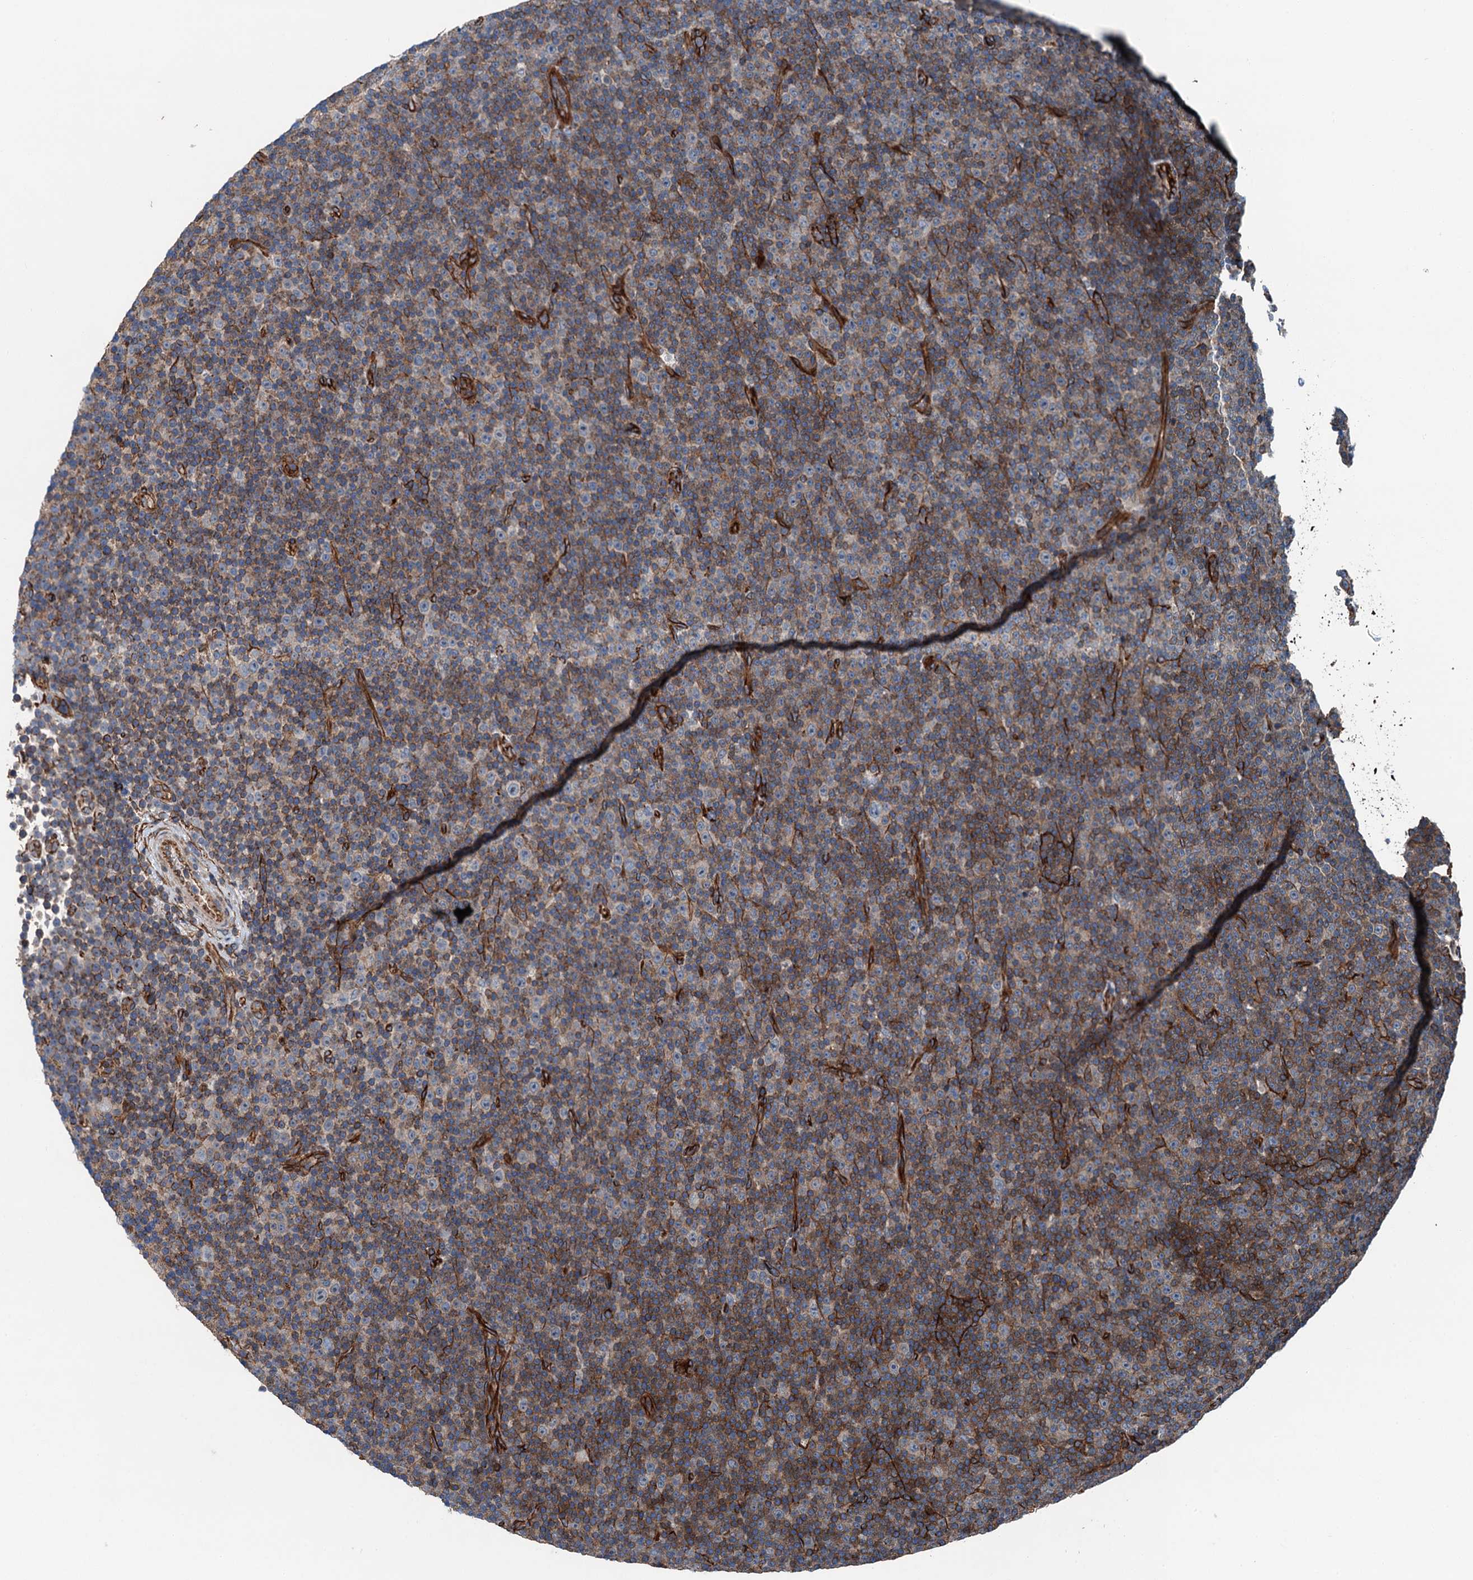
{"staining": {"intensity": "moderate", "quantity": "<25%", "location": "cytoplasmic/membranous"}, "tissue": "lymphoma", "cell_type": "Tumor cells", "image_type": "cancer", "snomed": [{"axis": "morphology", "description": "Malignant lymphoma, non-Hodgkin's type, Low grade"}, {"axis": "topography", "description": "Lymph node"}], "caption": "Brown immunohistochemical staining in human lymphoma exhibits moderate cytoplasmic/membranous staining in approximately <25% of tumor cells. (brown staining indicates protein expression, while blue staining denotes nuclei).", "gene": "NMRAL1", "patient": {"sex": "female", "age": 67}}